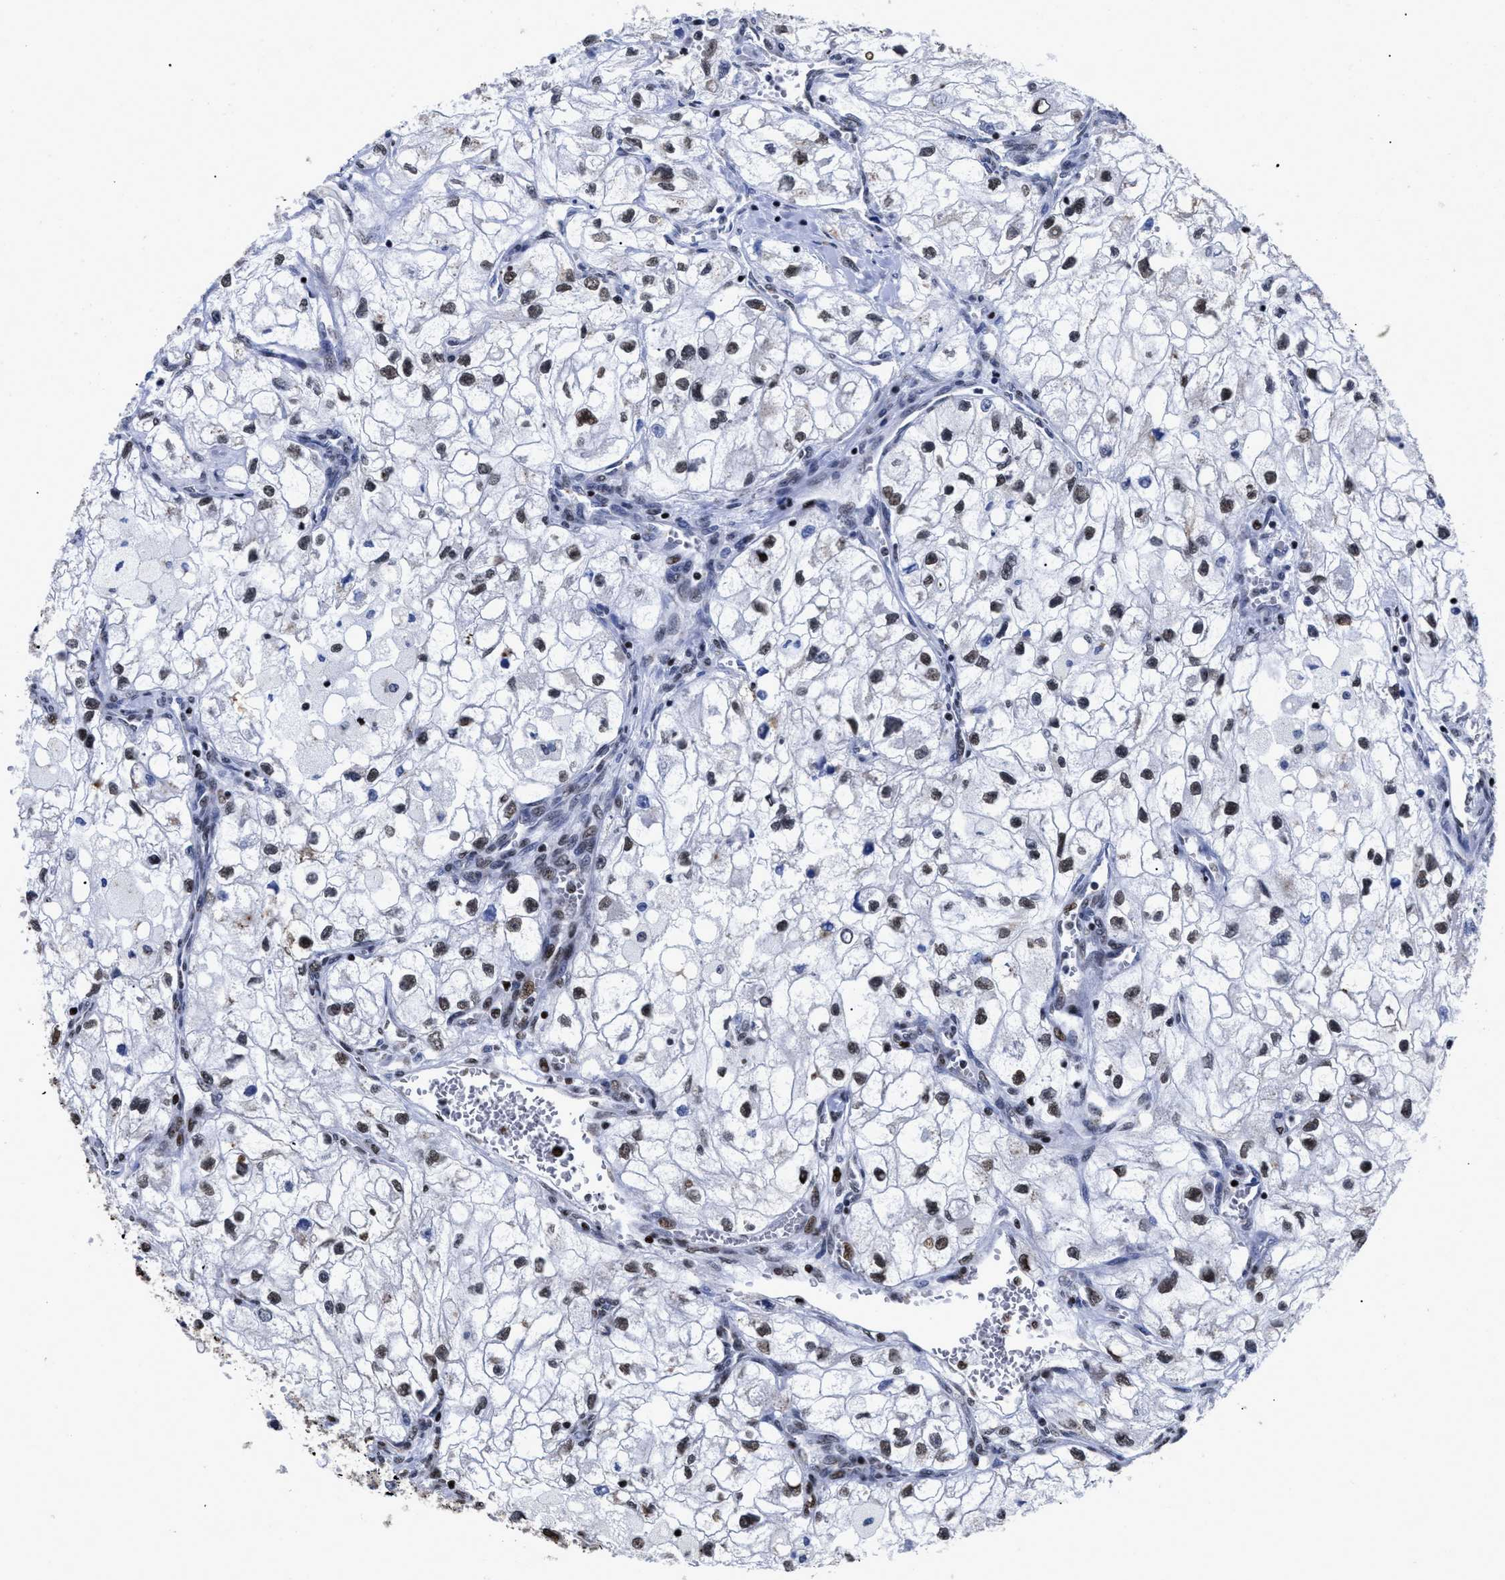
{"staining": {"intensity": "weak", "quantity": "25%-75%", "location": "nuclear"}, "tissue": "renal cancer", "cell_type": "Tumor cells", "image_type": "cancer", "snomed": [{"axis": "morphology", "description": "Adenocarcinoma, NOS"}, {"axis": "topography", "description": "Kidney"}], "caption": "The micrograph exhibits immunohistochemical staining of renal cancer. There is weak nuclear positivity is identified in about 25%-75% of tumor cells.", "gene": "CALHM3", "patient": {"sex": "female", "age": 70}}